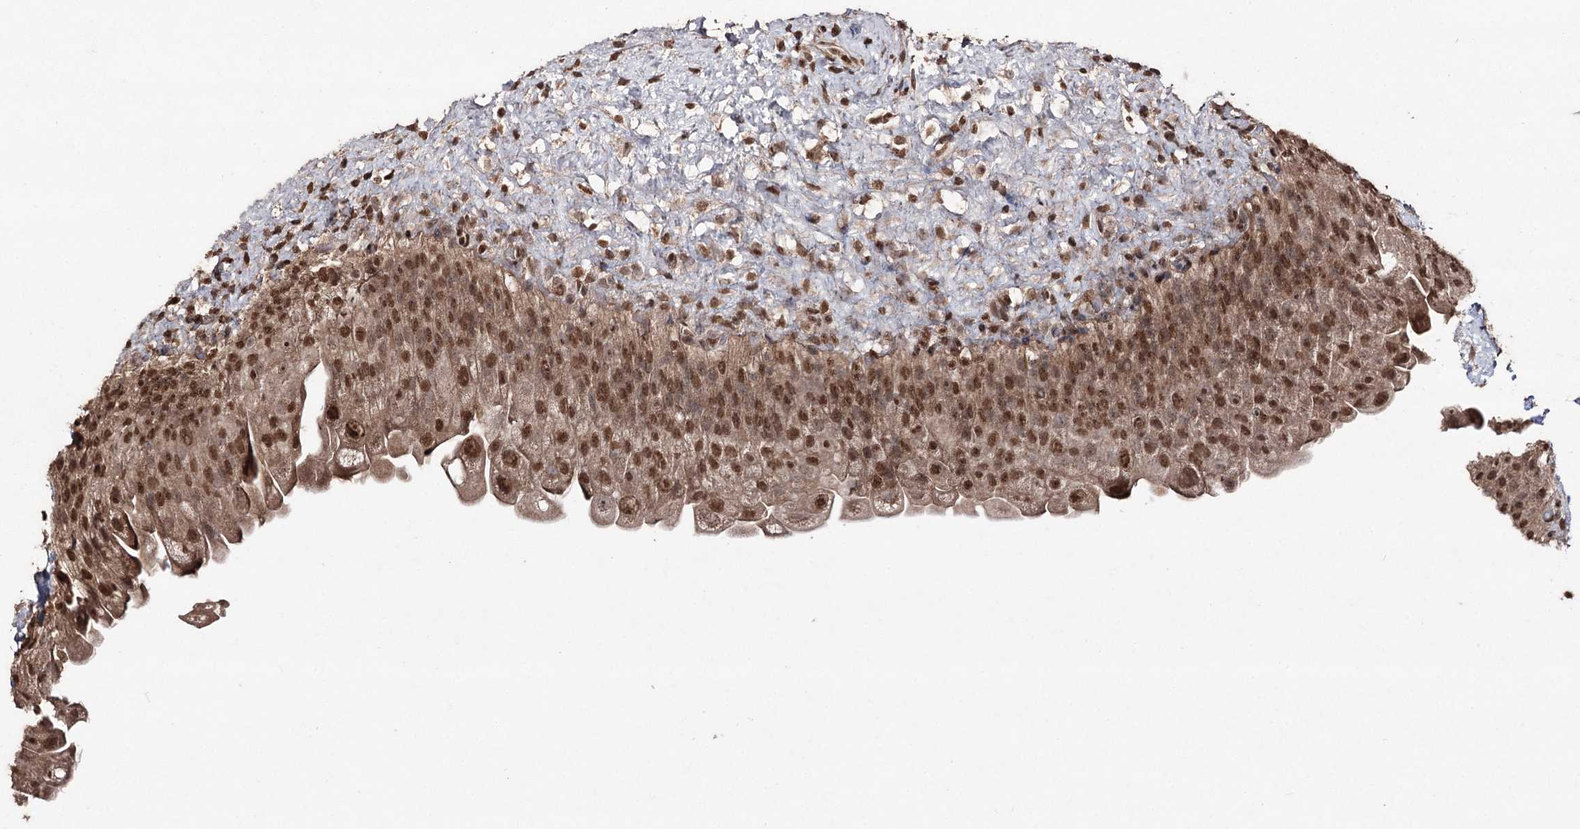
{"staining": {"intensity": "moderate", "quantity": ">75%", "location": "cytoplasmic/membranous,nuclear"}, "tissue": "urinary bladder", "cell_type": "Urothelial cells", "image_type": "normal", "snomed": [{"axis": "morphology", "description": "Normal tissue, NOS"}, {"axis": "topography", "description": "Urinary bladder"}], "caption": "Moderate cytoplasmic/membranous,nuclear protein staining is present in approximately >75% of urothelial cells in urinary bladder. (brown staining indicates protein expression, while blue staining denotes nuclei).", "gene": "ATG14", "patient": {"sex": "female", "age": 27}}